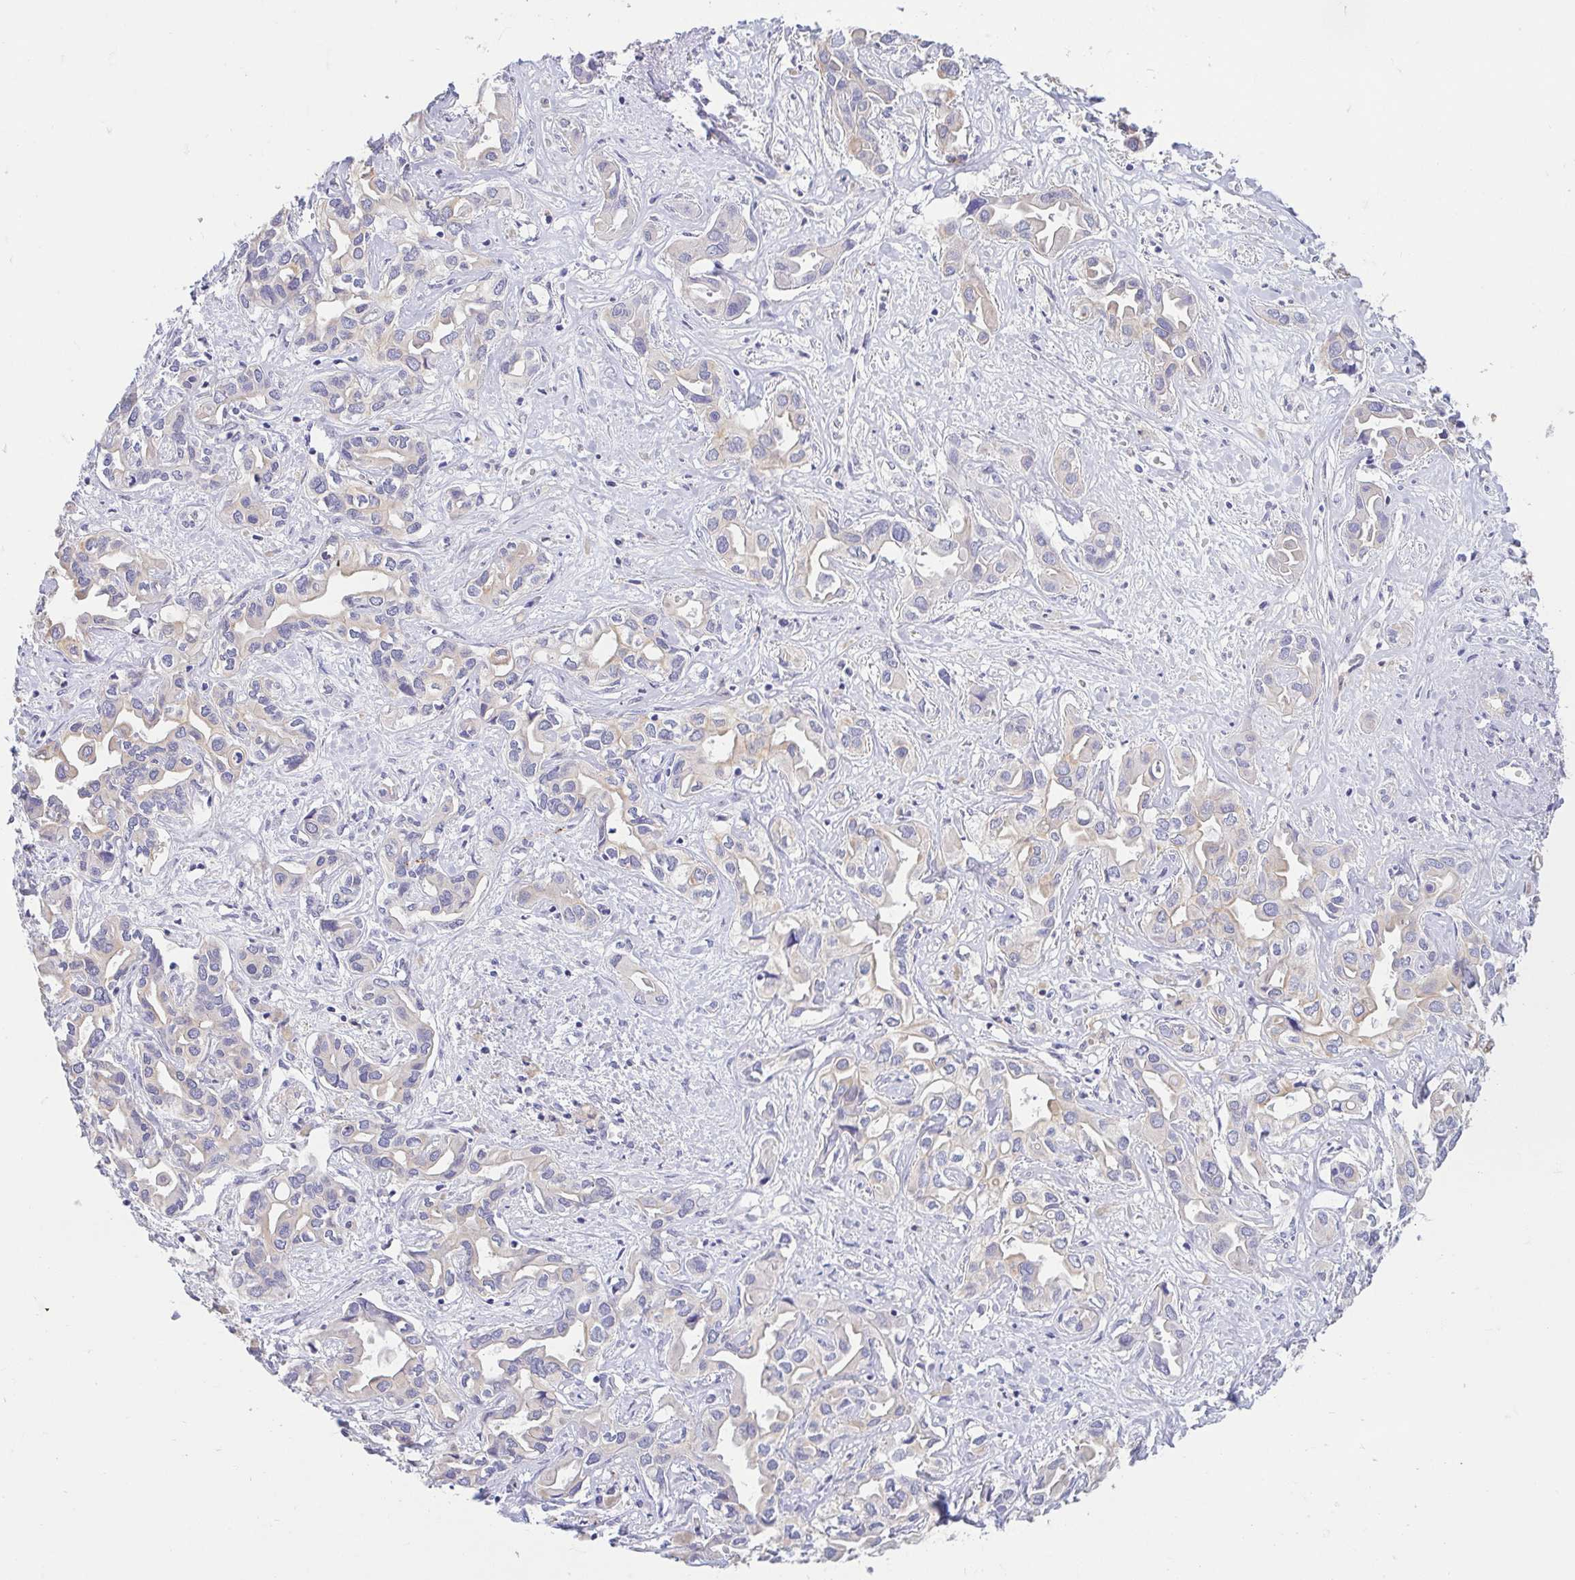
{"staining": {"intensity": "weak", "quantity": "<25%", "location": "cytoplasmic/membranous"}, "tissue": "liver cancer", "cell_type": "Tumor cells", "image_type": "cancer", "snomed": [{"axis": "morphology", "description": "Cholangiocarcinoma"}, {"axis": "topography", "description": "Liver"}], "caption": "Protein analysis of cholangiocarcinoma (liver) displays no significant expression in tumor cells.", "gene": "FABP3", "patient": {"sex": "female", "age": 64}}